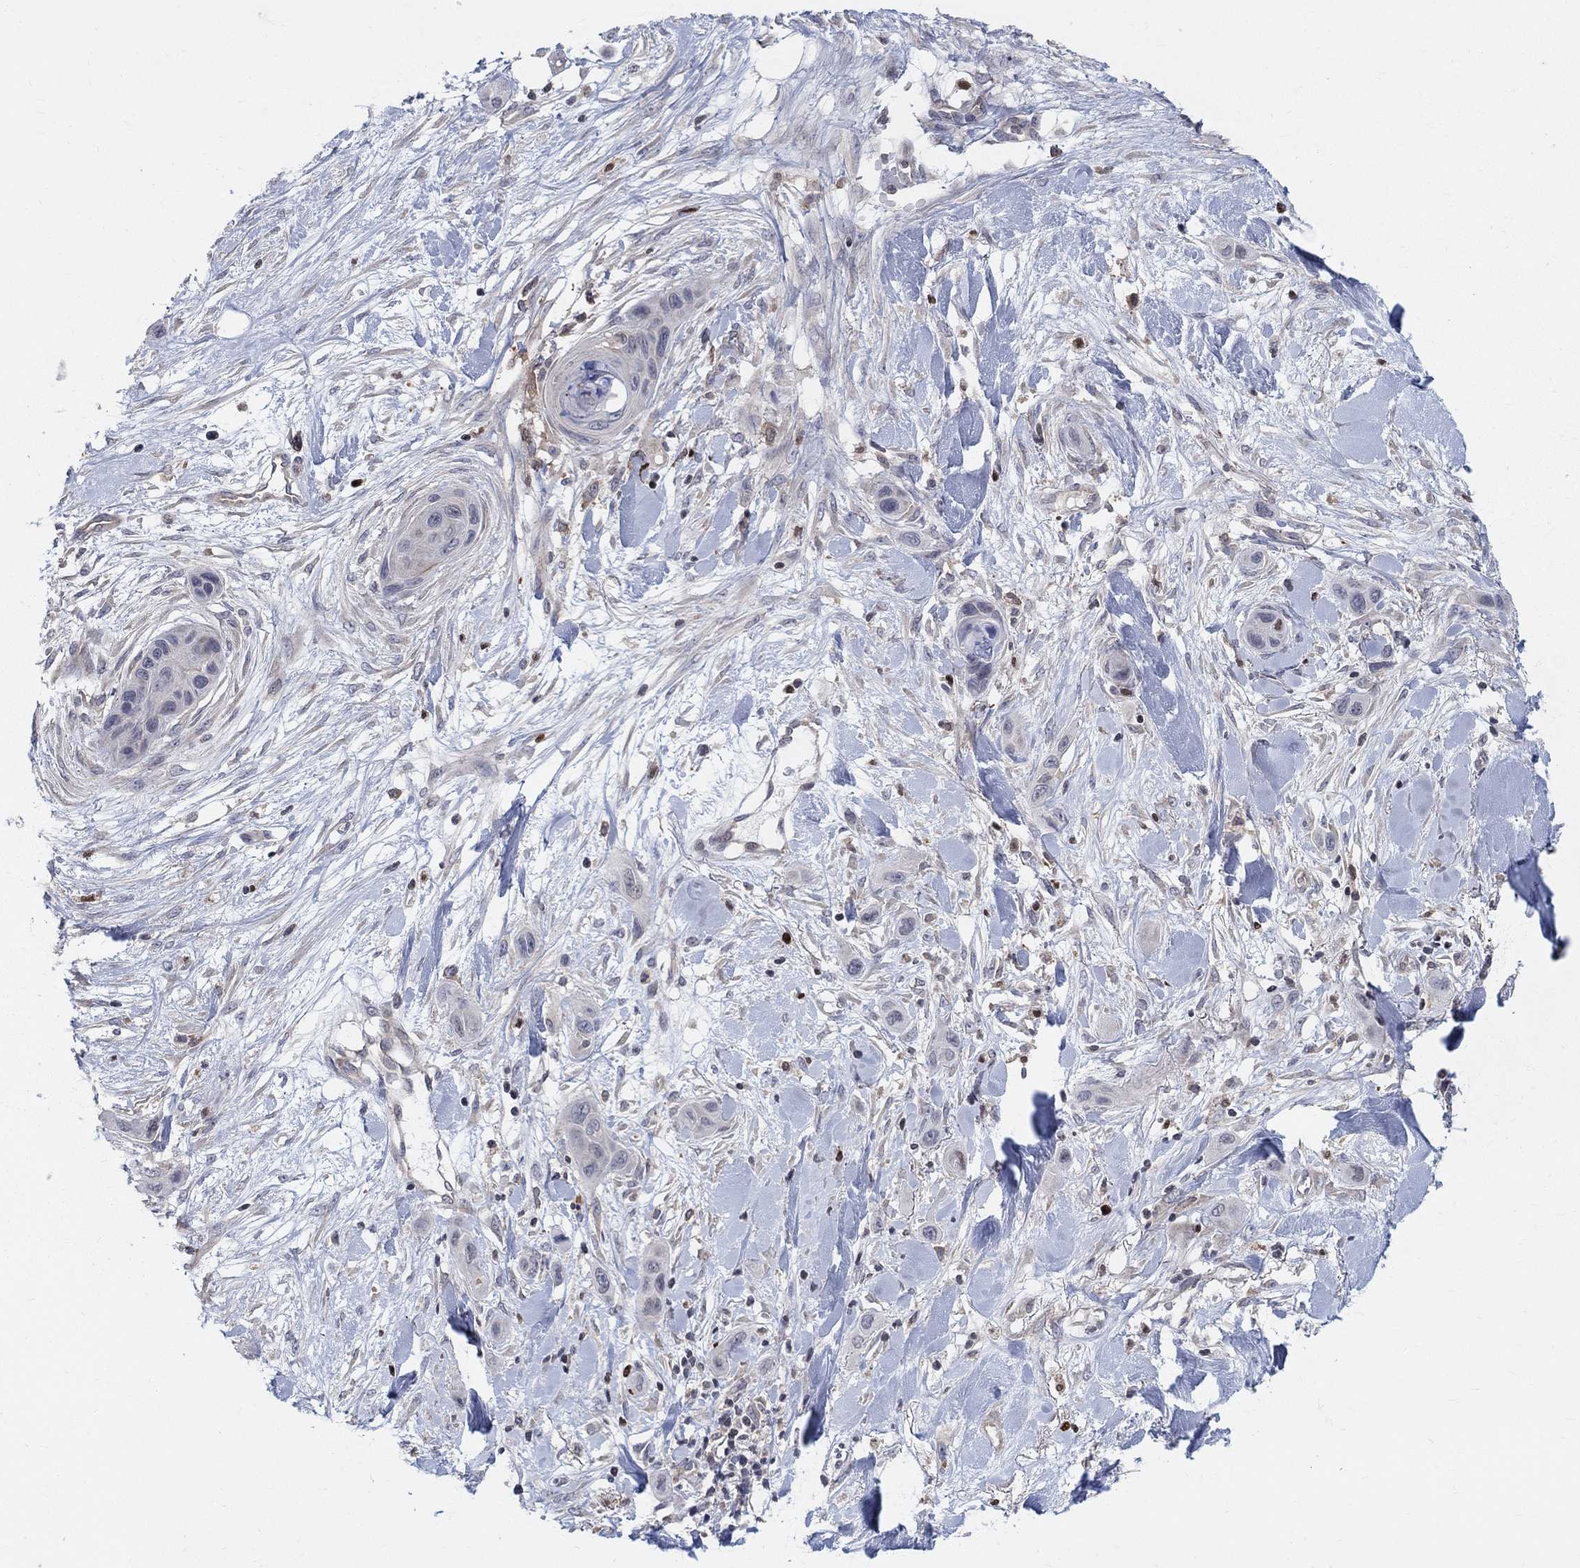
{"staining": {"intensity": "negative", "quantity": "none", "location": "none"}, "tissue": "skin cancer", "cell_type": "Tumor cells", "image_type": "cancer", "snomed": [{"axis": "morphology", "description": "Squamous cell carcinoma, NOS"}, {"axis": "topography", "description": "Skin"}], "caption": "Skin cancer (squamous cell carcinoma) was stained to show a protein in brown. There is no significant positivity in tumor cells. (DAB (3,3'-diaminobenzidine) immunohistochemistry (IHC) with hematoxylin counter stain).", "gene": "ZNHIT3", "patient": {"sex": "male", "age": 79}}